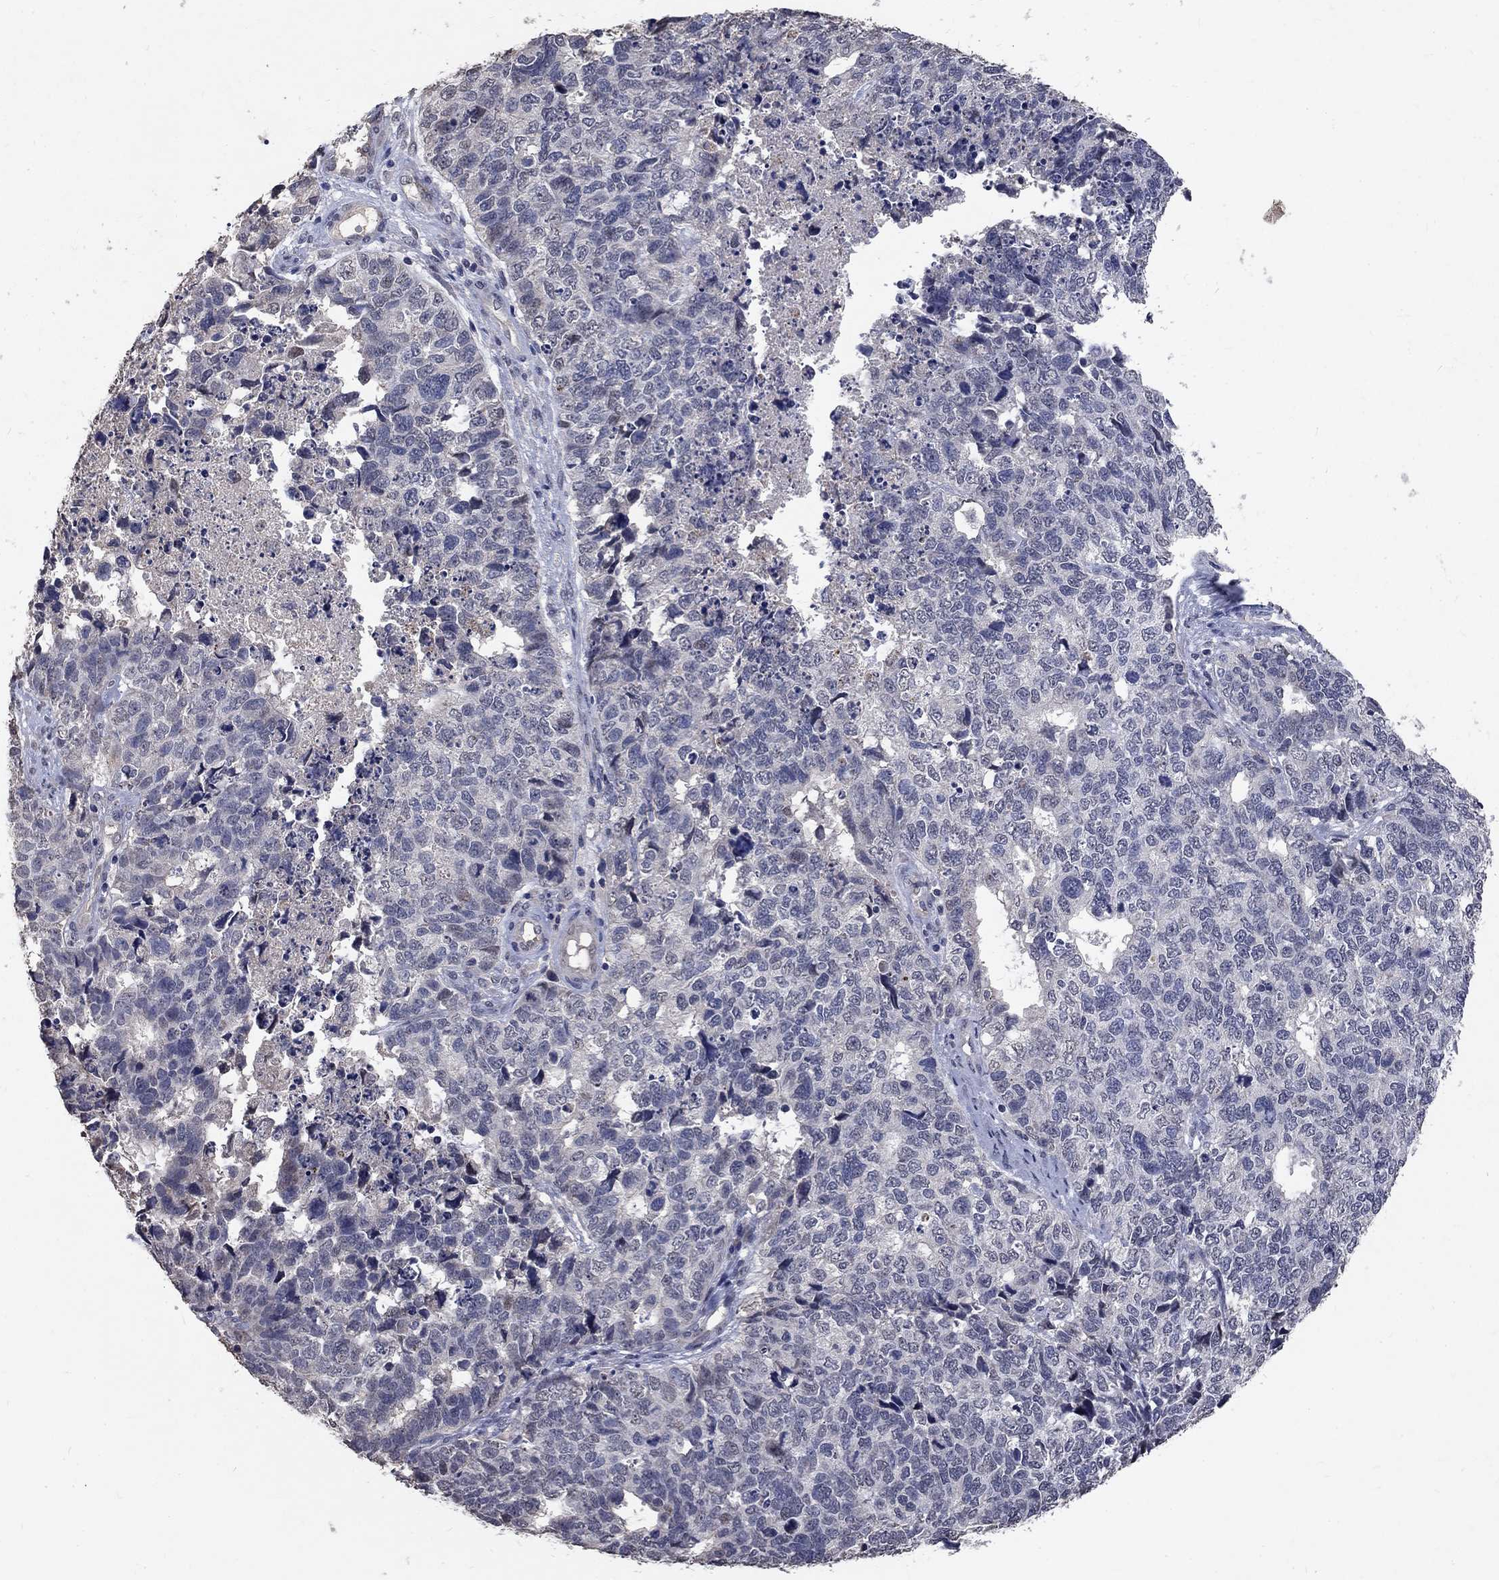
{"staining": {"intensity": "negative", "quantity": "none", "location": "none"}, "tissue": "cervical cancer", "cell_type": "Tumor cells", "image_type": "cancer", "snomed": [{"axis": "morphology", "description": "Squamous cell carcinoma, NOS"}, {"axis": "topography", "description": "Cervix"}], "caption": "A histopathology image of human squamous cell carcinoma (cervical) is negative for staining in tumor cells.", "gene": "CHST5", "patient": {"sex": "female", "age": 63}}